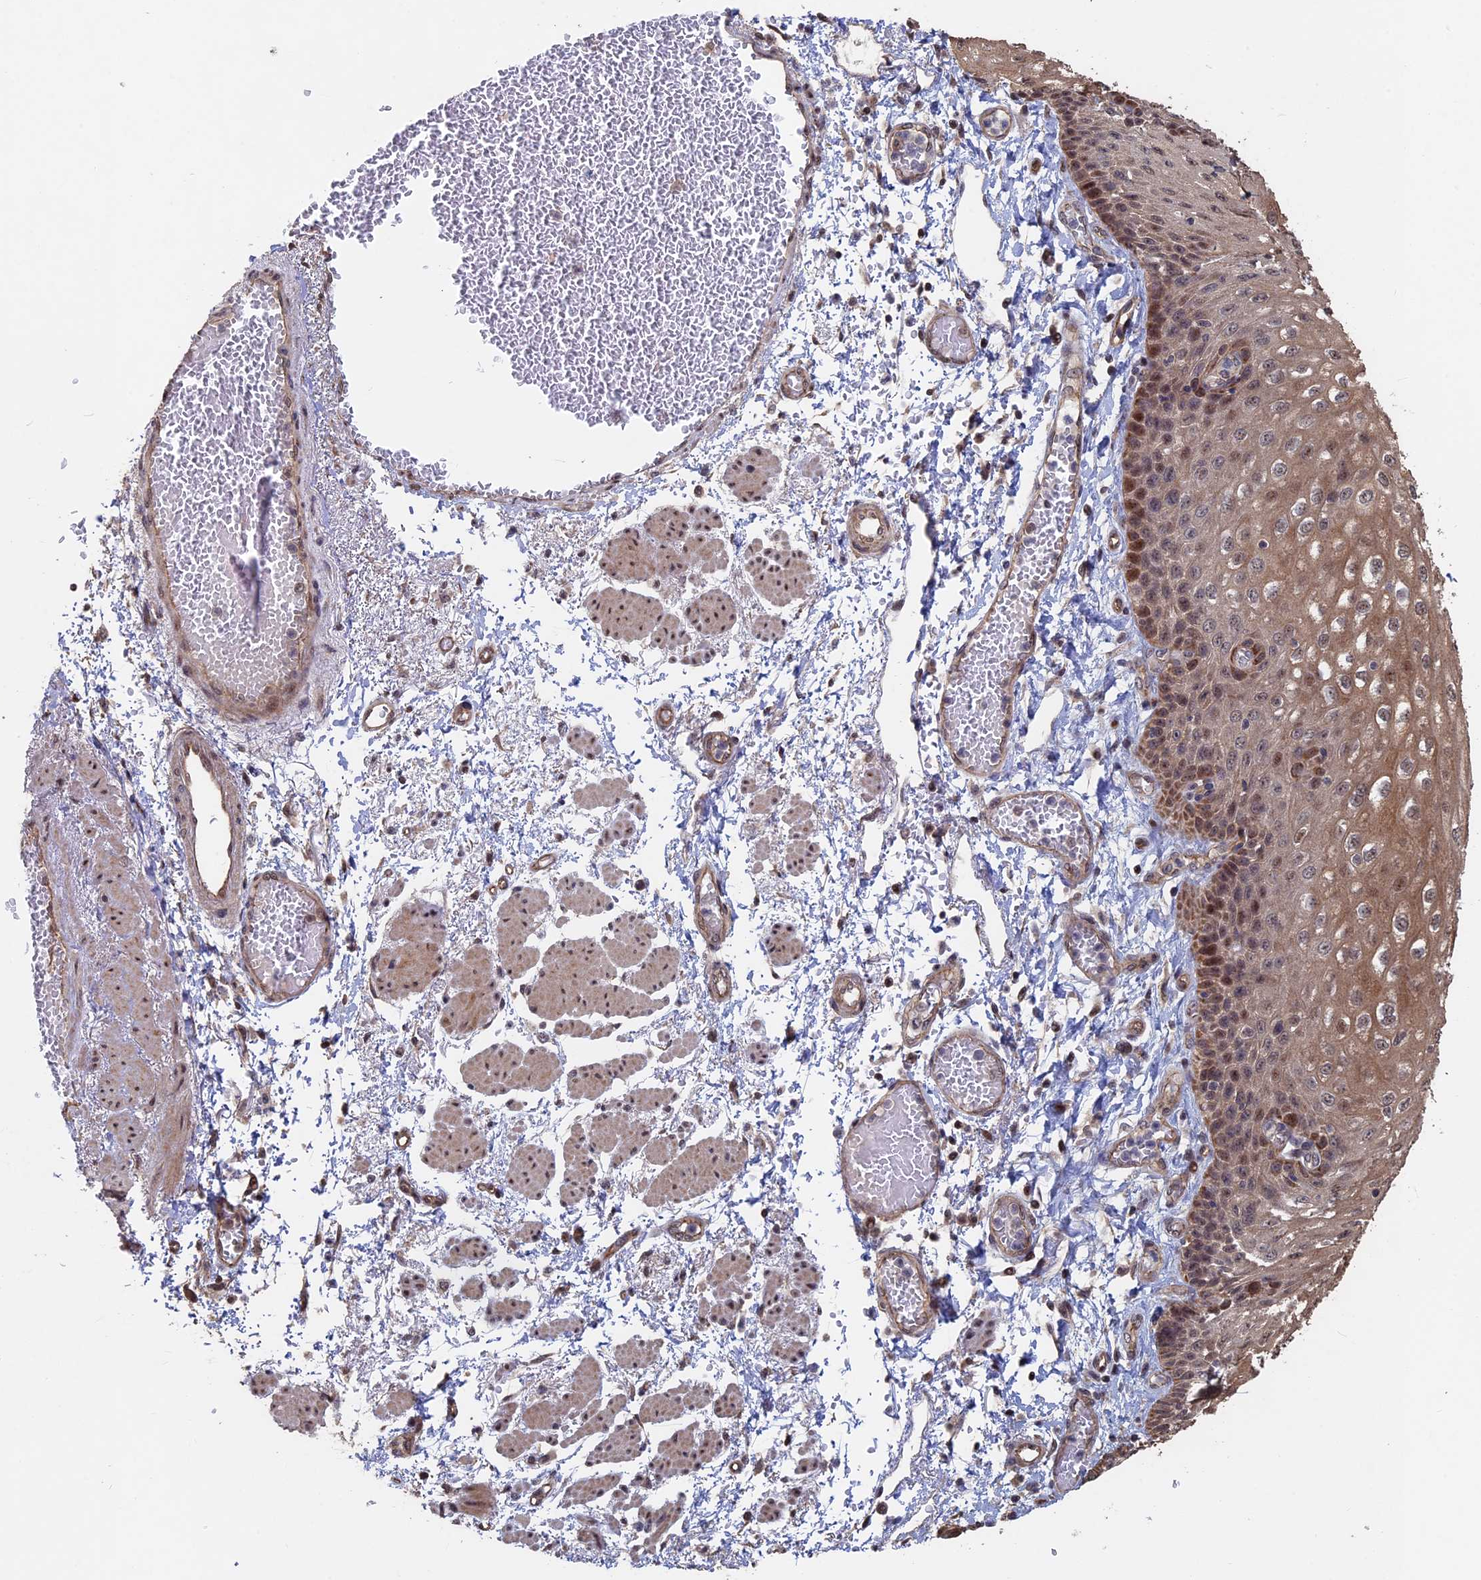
{"staining": {"intensity": "moderate", "quantity": ">75%", "location": "cytoplasmic/membranous,nuclear"}, "tissue": "esophagus", "cell_type": "Squamous epithelial cells", "image_type": "normal", "snomed": [{"axis": "morphology", "description": "Normal tissue, NOS"}, {"axis": "topography", "description": "Esophagus"}], "caption": "Protein staining of benign esophagus exhibits moderate cytoplasmic/membranous,nuclear staining in about >75% of squamous epithelial cells. The staining is performed using DAB (3,3'-diaminobenzidine) brown chromogen to label protein expression. The nuclei are counter-stained blue using hematoxylin.", "gene": "KIAA1328", "patient": {"sex": "male", "age": 81}}